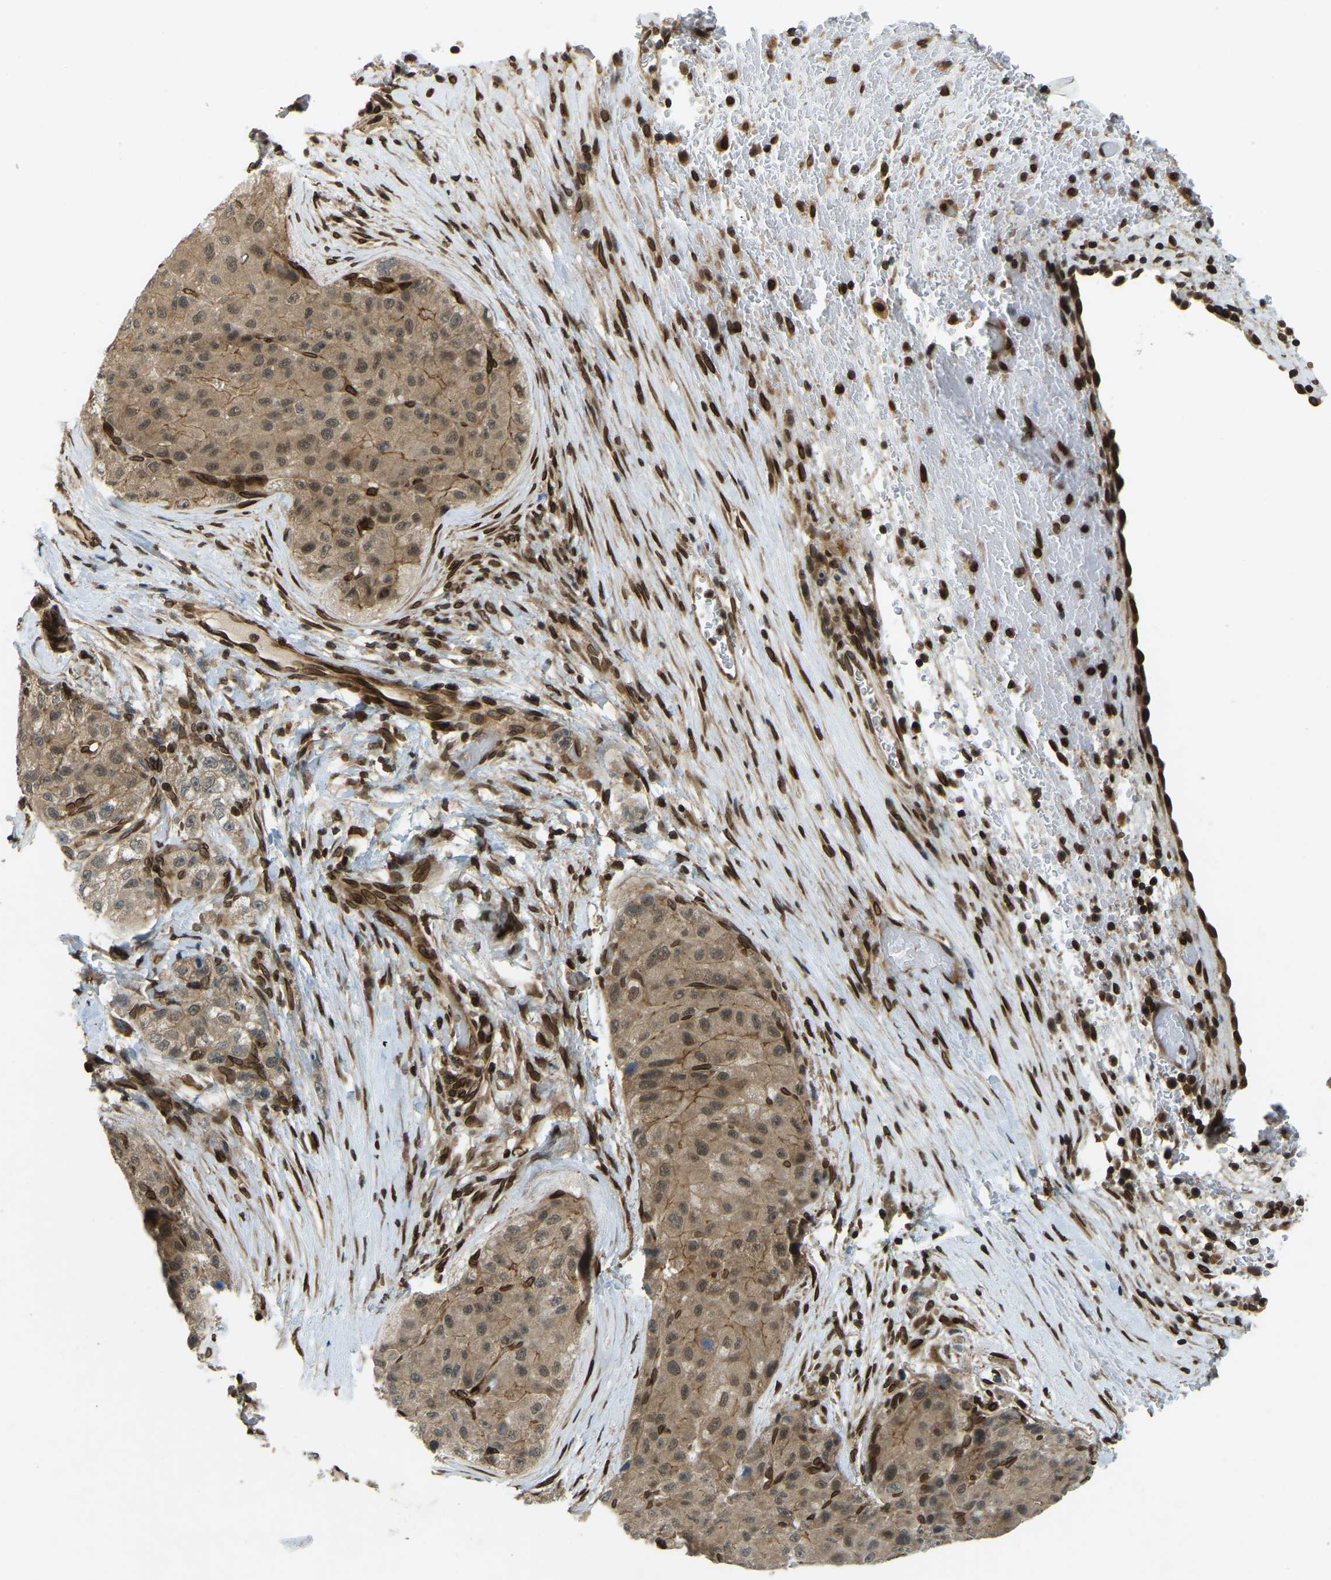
{"staining": {"intensity": "moderate", "quantity": ">75%", "location": "cytoplasmic/membranous,nuclear"}, "tissue": "liver cancer", "cell_type": "Tumor cells", "image_type": "cancer", "snomed": [{"axis": "morphology", "description": "Carcinoma, Hepatocellular, NOS"}, {"axis": "topography", "description": "Liver"}], "caption": "A medium amount of moderate cytoplasmic/membranous and nuclear expression is appreciated in about >75% of tumor cells in hepatocellular carcinoma (liver) tissue.", "gene": "SYNE1", "patient": {"sex": "male", "age": 80}}